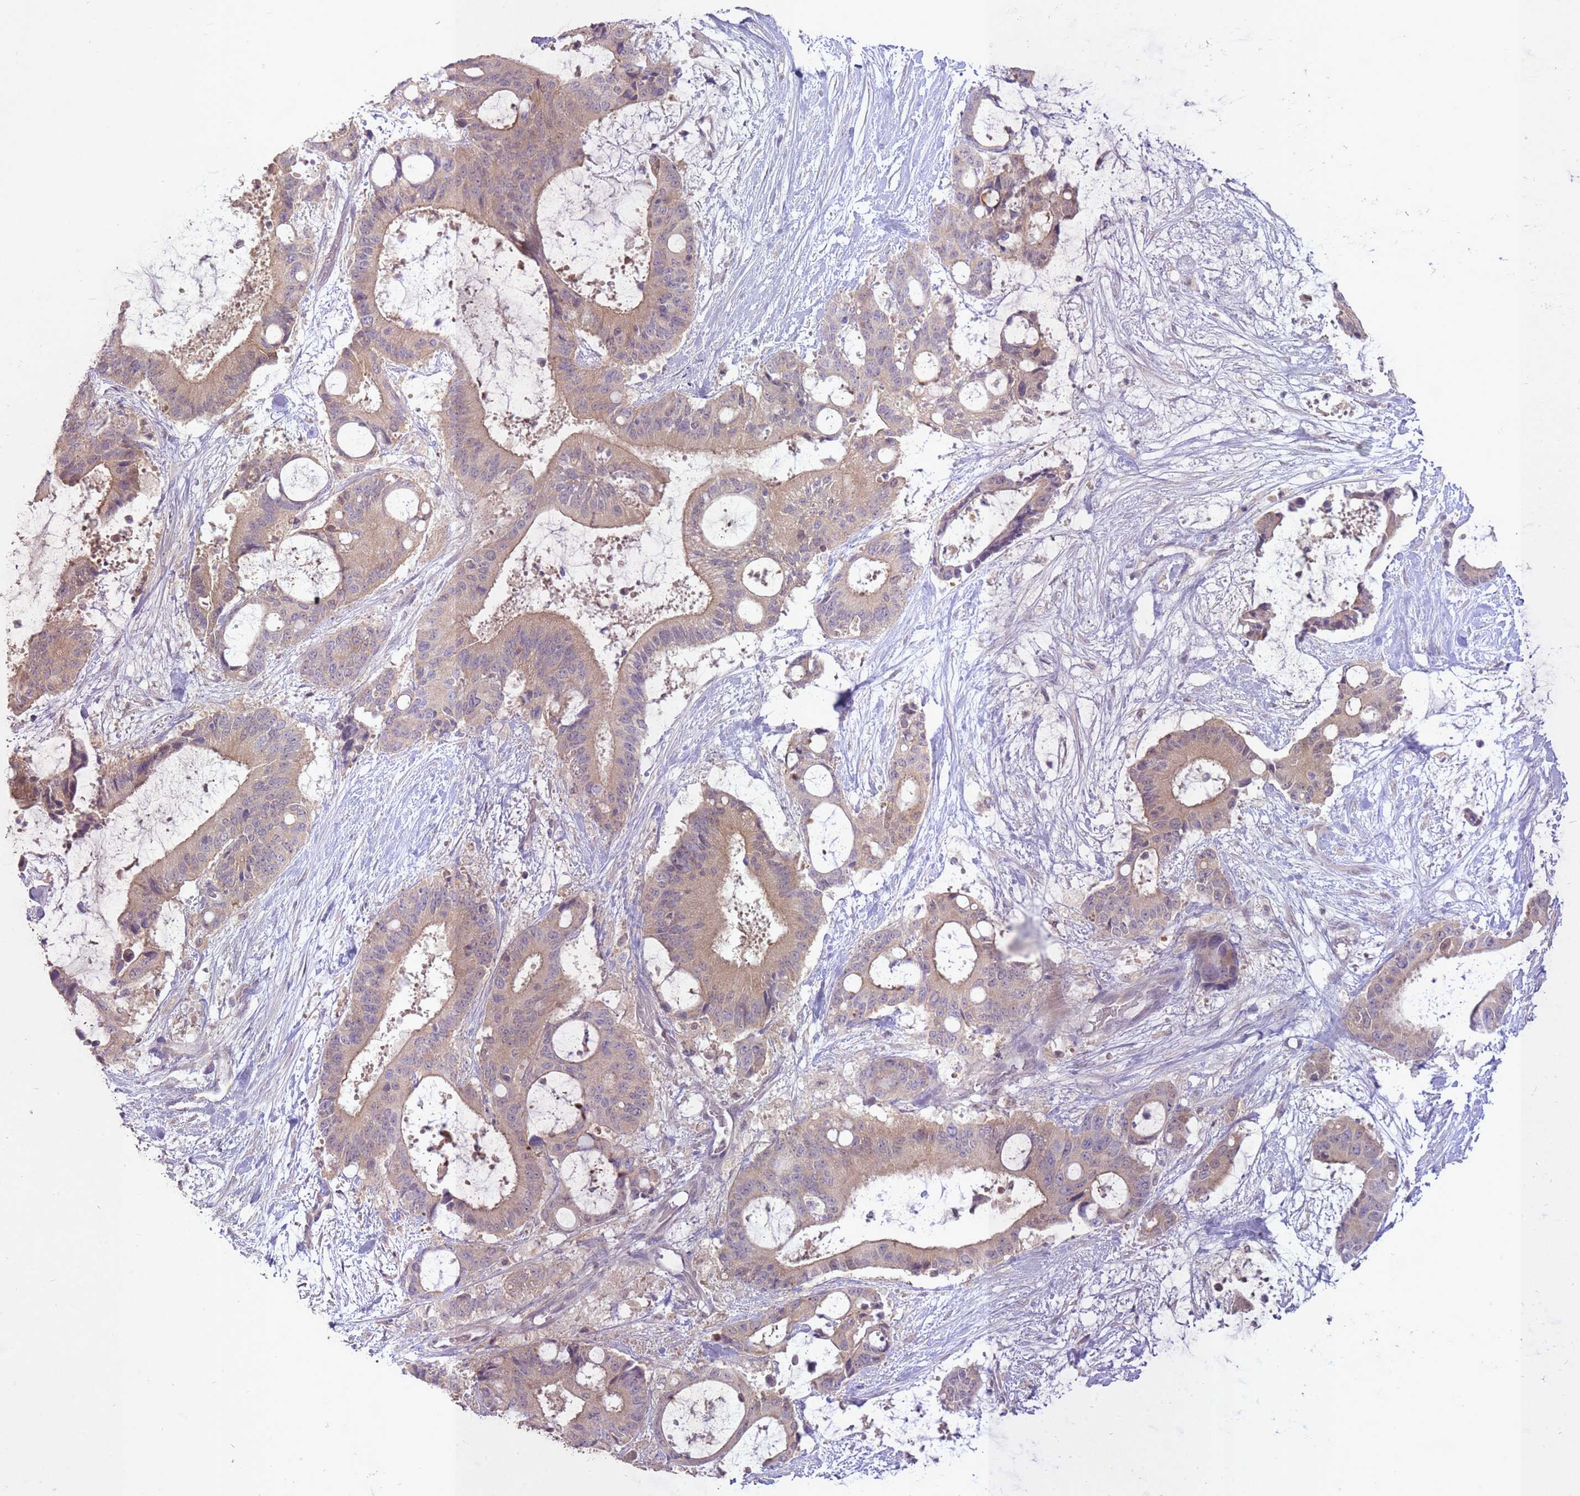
{"staining": {"intensity": "weak", "quantity": "25%-75%", "location": "cytoplasmic/membranous"}, "tissue": "liver cancer", "cell_type": "Tumor cells", "image_type": "cancer", "snomed": [{"axis": "morphology", "description": "Normal tissue, NOS"}, {"axis": "morphology", "description": "Cholangiocarcinoma"}, {"axis": "topography", "description": "Liver"}, {"axis": "topography", "description": "Peripheral nerve tissue"}], "caption": "Human liver cholangiocarcinoma stained with a protein marker exhibits weak staining in tumor cells.", "gene": "LRATD2", "patient": {"sex": "female", "age": 73}}